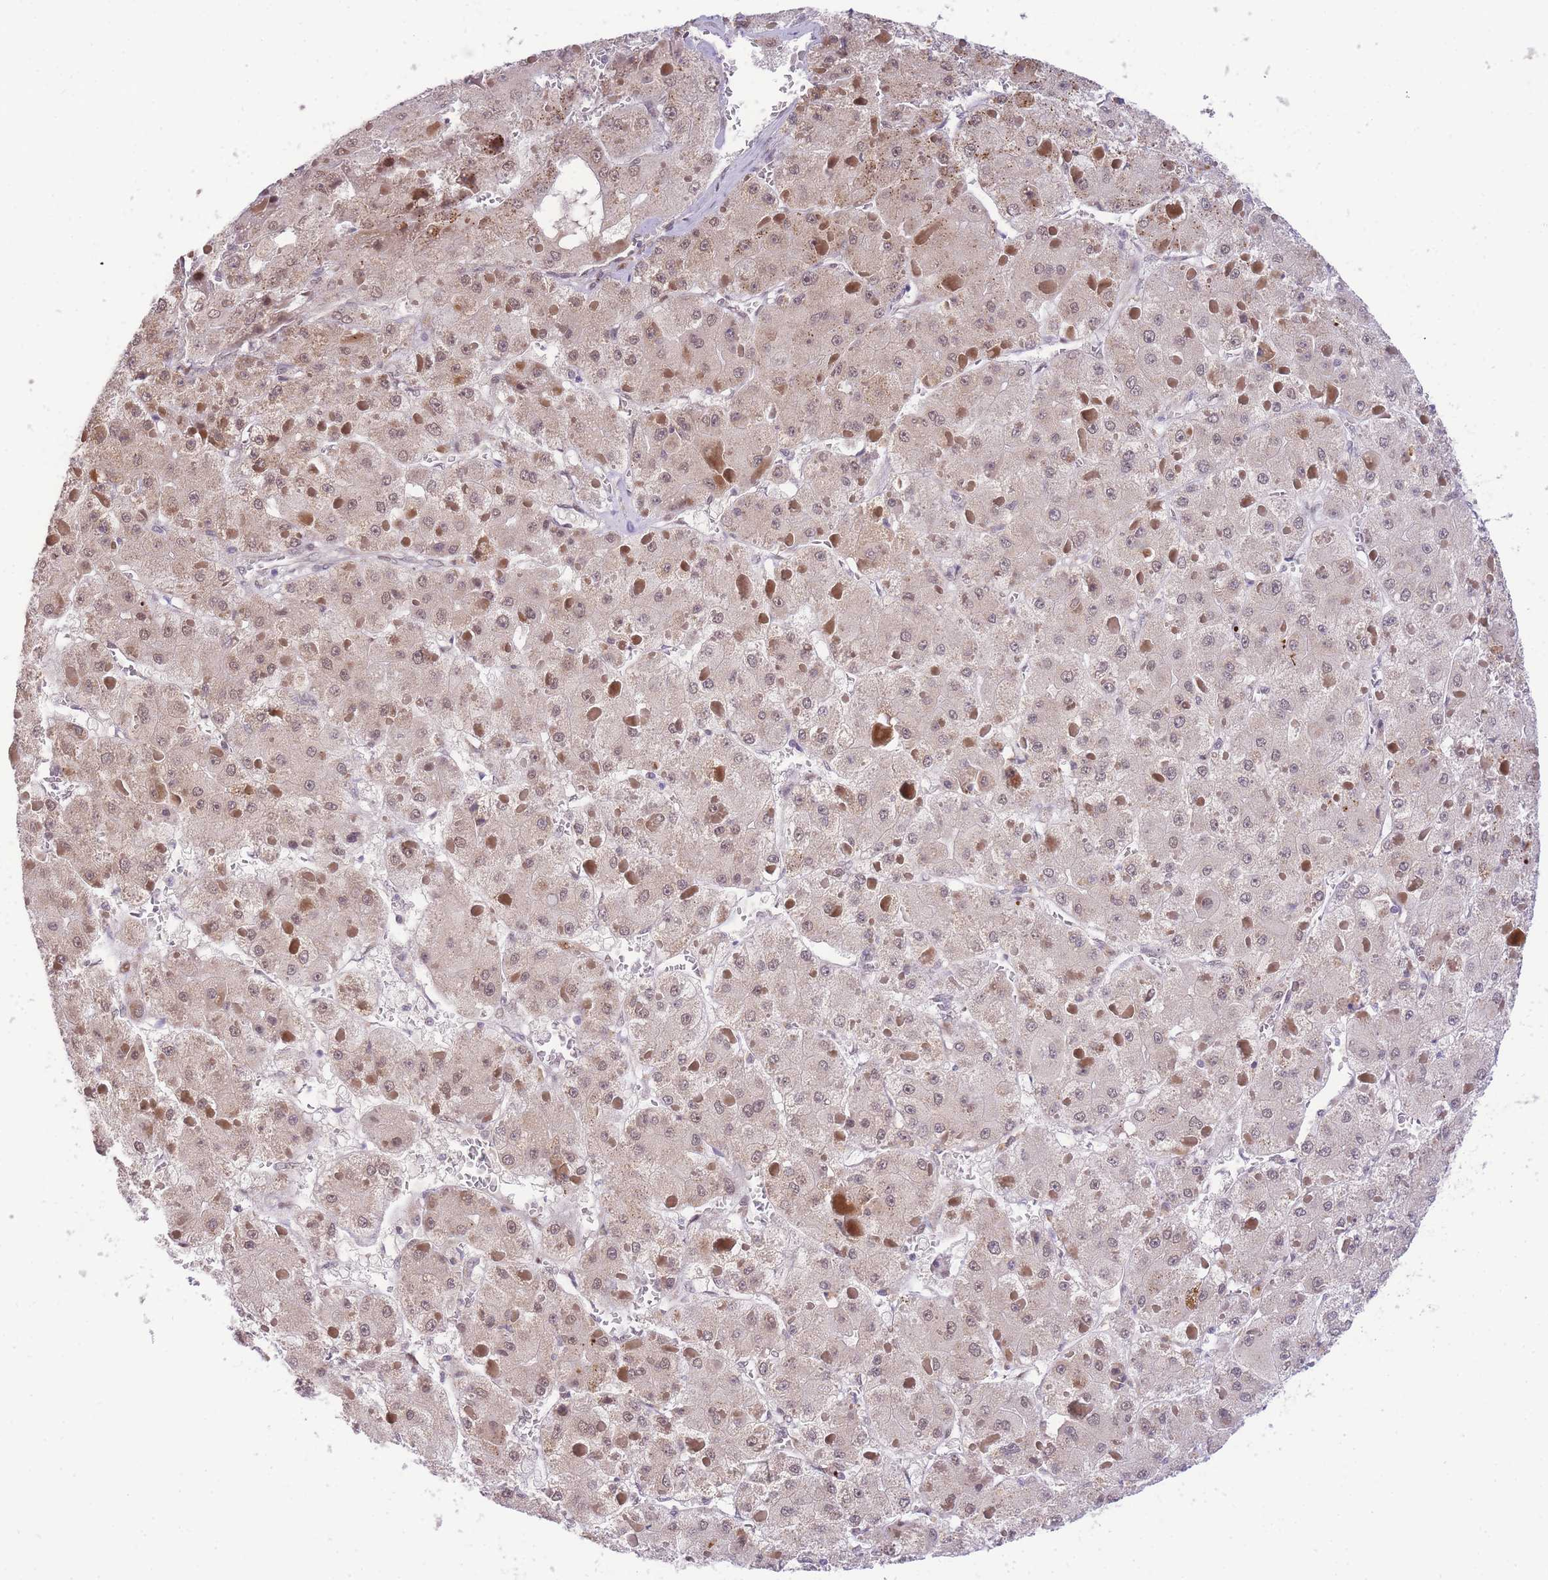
{"staining": {"intensity": "weak", "quantity": ">75%", "location": "cytoplasmic/membranous,nuclear"}, "tissue": "liver cancer", "cell_type": "Tumor cells", "image_type": "cancer", "snomed": [{"axis": "morphology", "description": "Carcinoma, Hepatocellular, NOS"}, {"axis": "topography", "description": "Liver"}], "caption": "Tumor cells reveal weak cytoplasmic/membranous and nuclear expression in approximately >75% of cells in liver cancer (hepatocellular carcinoma). The protein is shown in brown color, while the nuclei are stained blue.", "gene": "PUS10", "patient": {"sex": "female", "age": 73}}